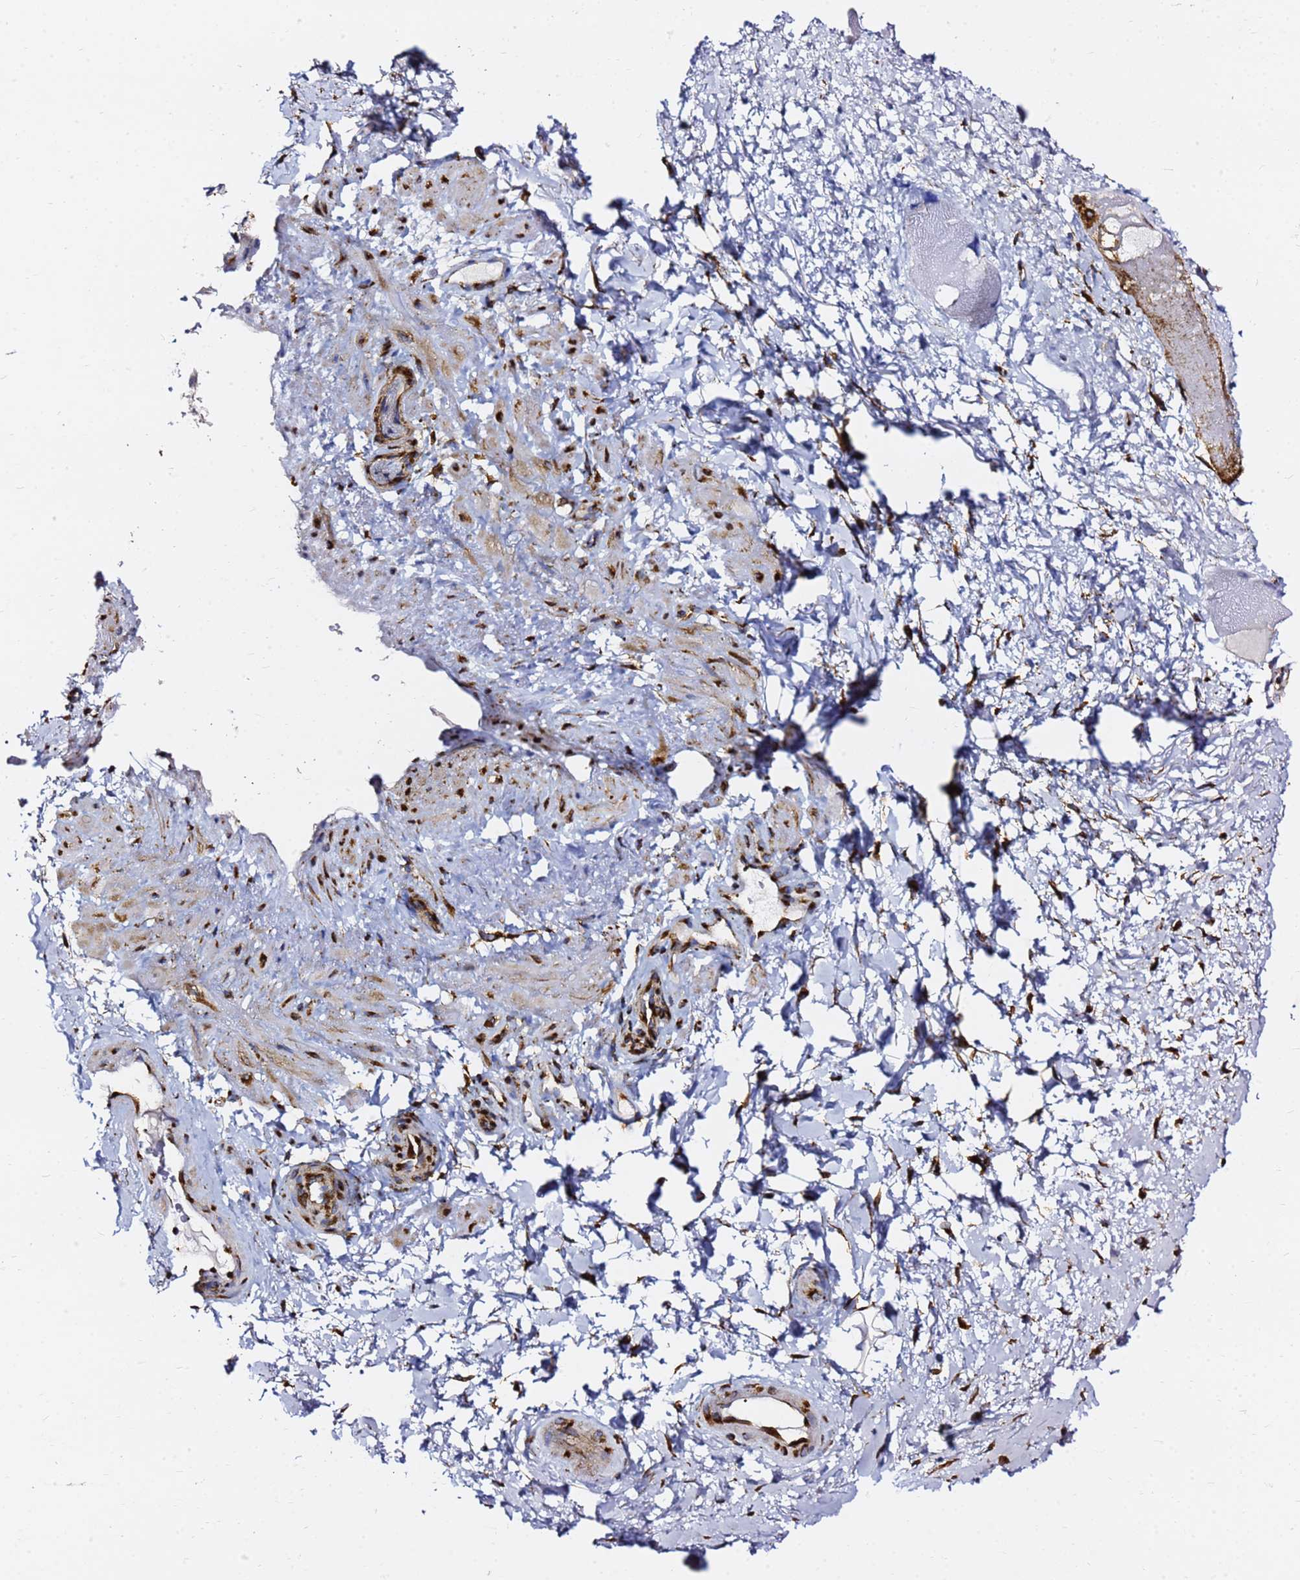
{"staining": {"intensity": "strong", "quantity": "25%-75%", "location": "cytoplasmic/membranous"}, "tissue": "smooth muscle", "cell_type": "Smooth muscle cells", "image_type": "normal", "snomed": [{"axis": "morphology", "description": "Normal tissue, NOS"}, {"axis": "topography", "description": "Smooth muscle"}, {"axis": "topography", "description": "Peripheral nerve tissue"}], "caption": "The micrograph shows staining of normal smooth muscle, revealing strong cytoplasmic/membranous protein positivity (brown color) within smooth muscle cells. (brown staining indicates protein expression, while blue staining denotes nuclei).", "gene": "TUBA8", "patient": {"sex": "male", "age": 69}}